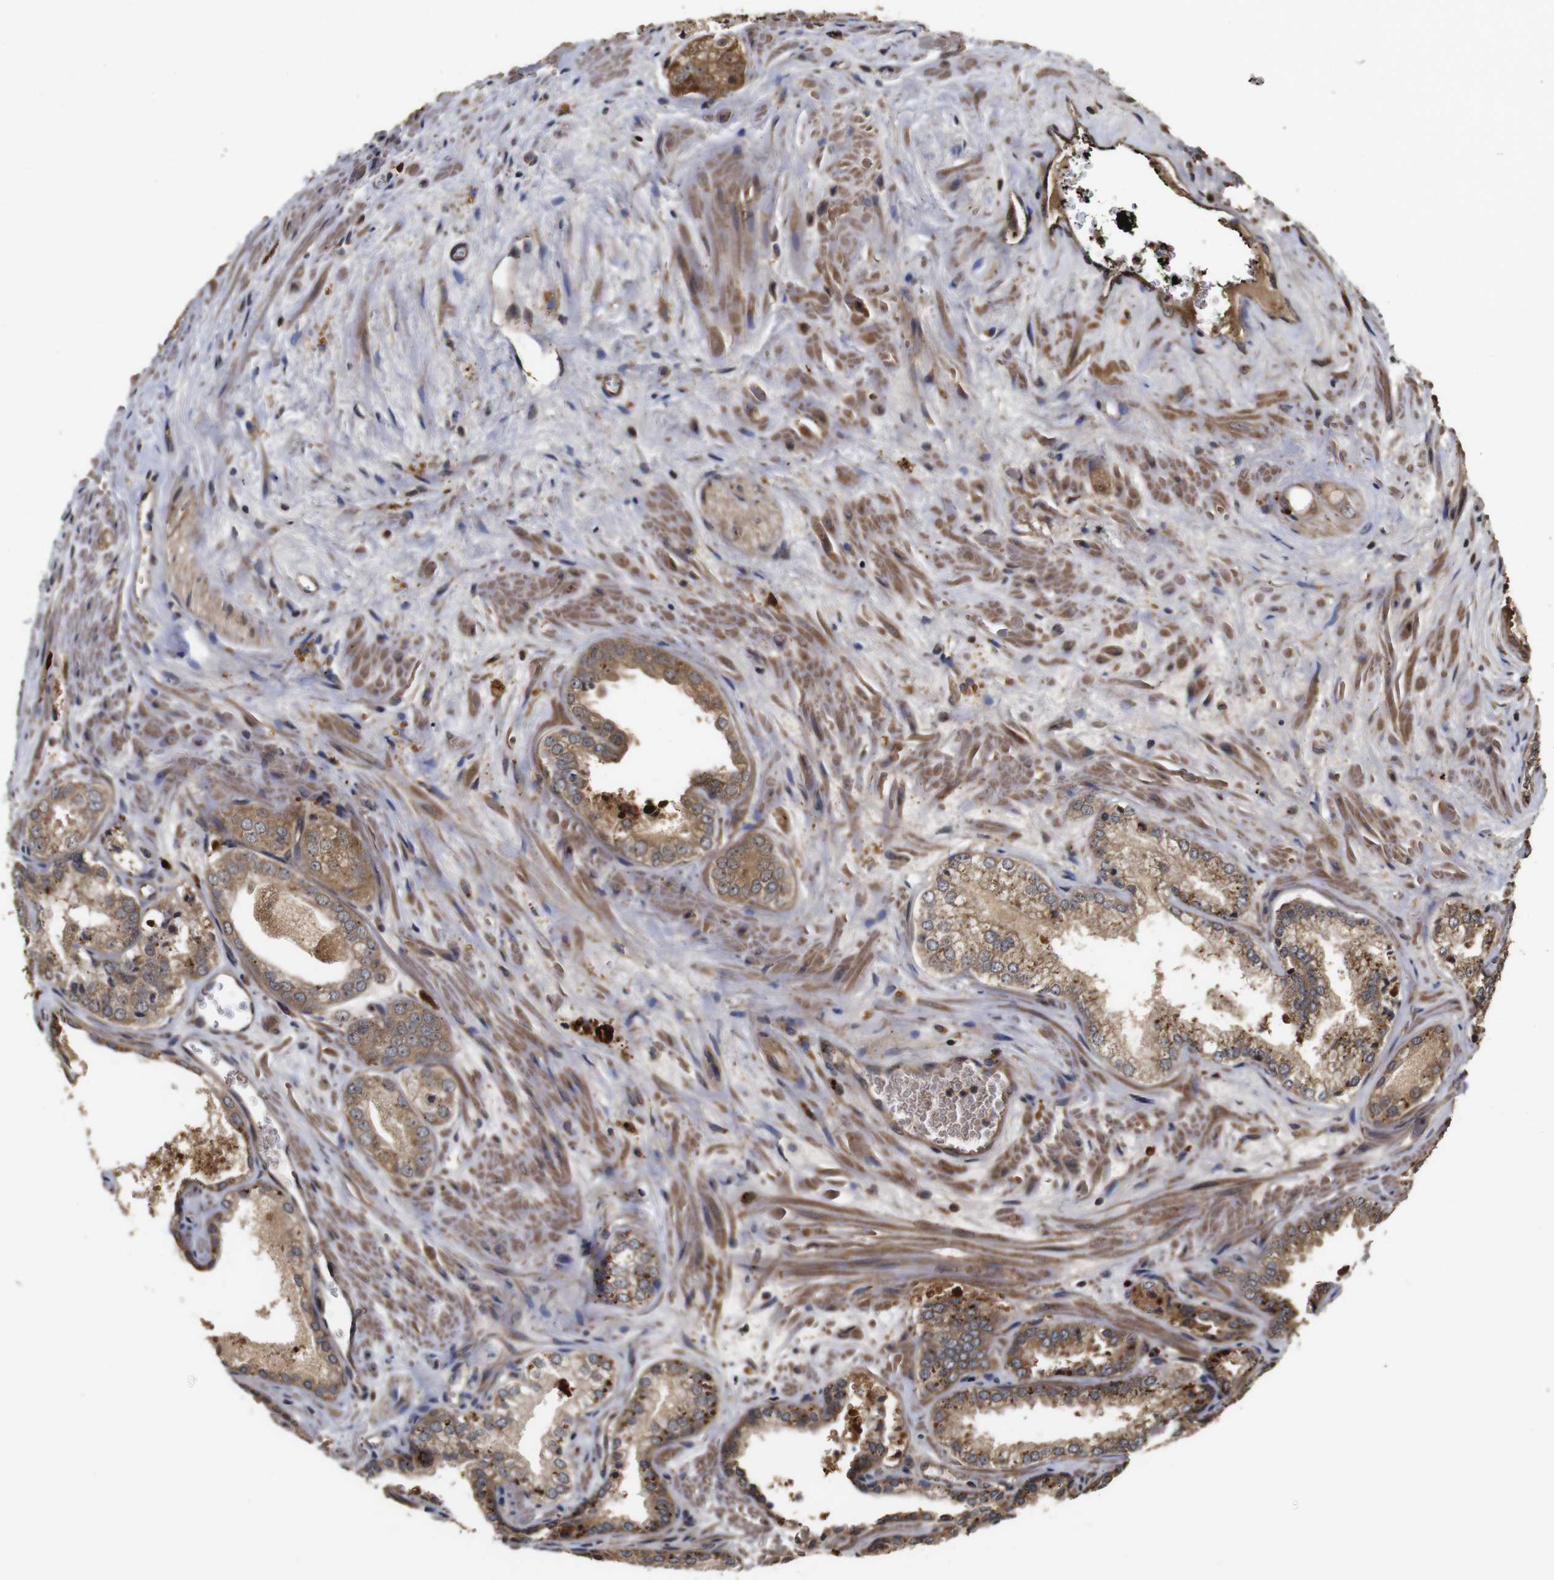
{"staining": {"intensity": "moderate", "quantity": ">75%", "location": "cytoplasmic/membranous"}, "tissue": "prostate cancer", "cell_type": "Tumor cells", "image_type": "cancer", "snomed": [{"axis": "morphology", "description": "Adenocarcinoma, Low grade"}, {"axis": "topography", "description": "Prostate"}], "caption": "The photomicrograph displays staining of prostate cancer, revealing moderate cytoplasmic/membranous protein staining (brown color) within tumor cells.", "gene": "PTPN14", "patient": {"sex": "male", "age": 60}}